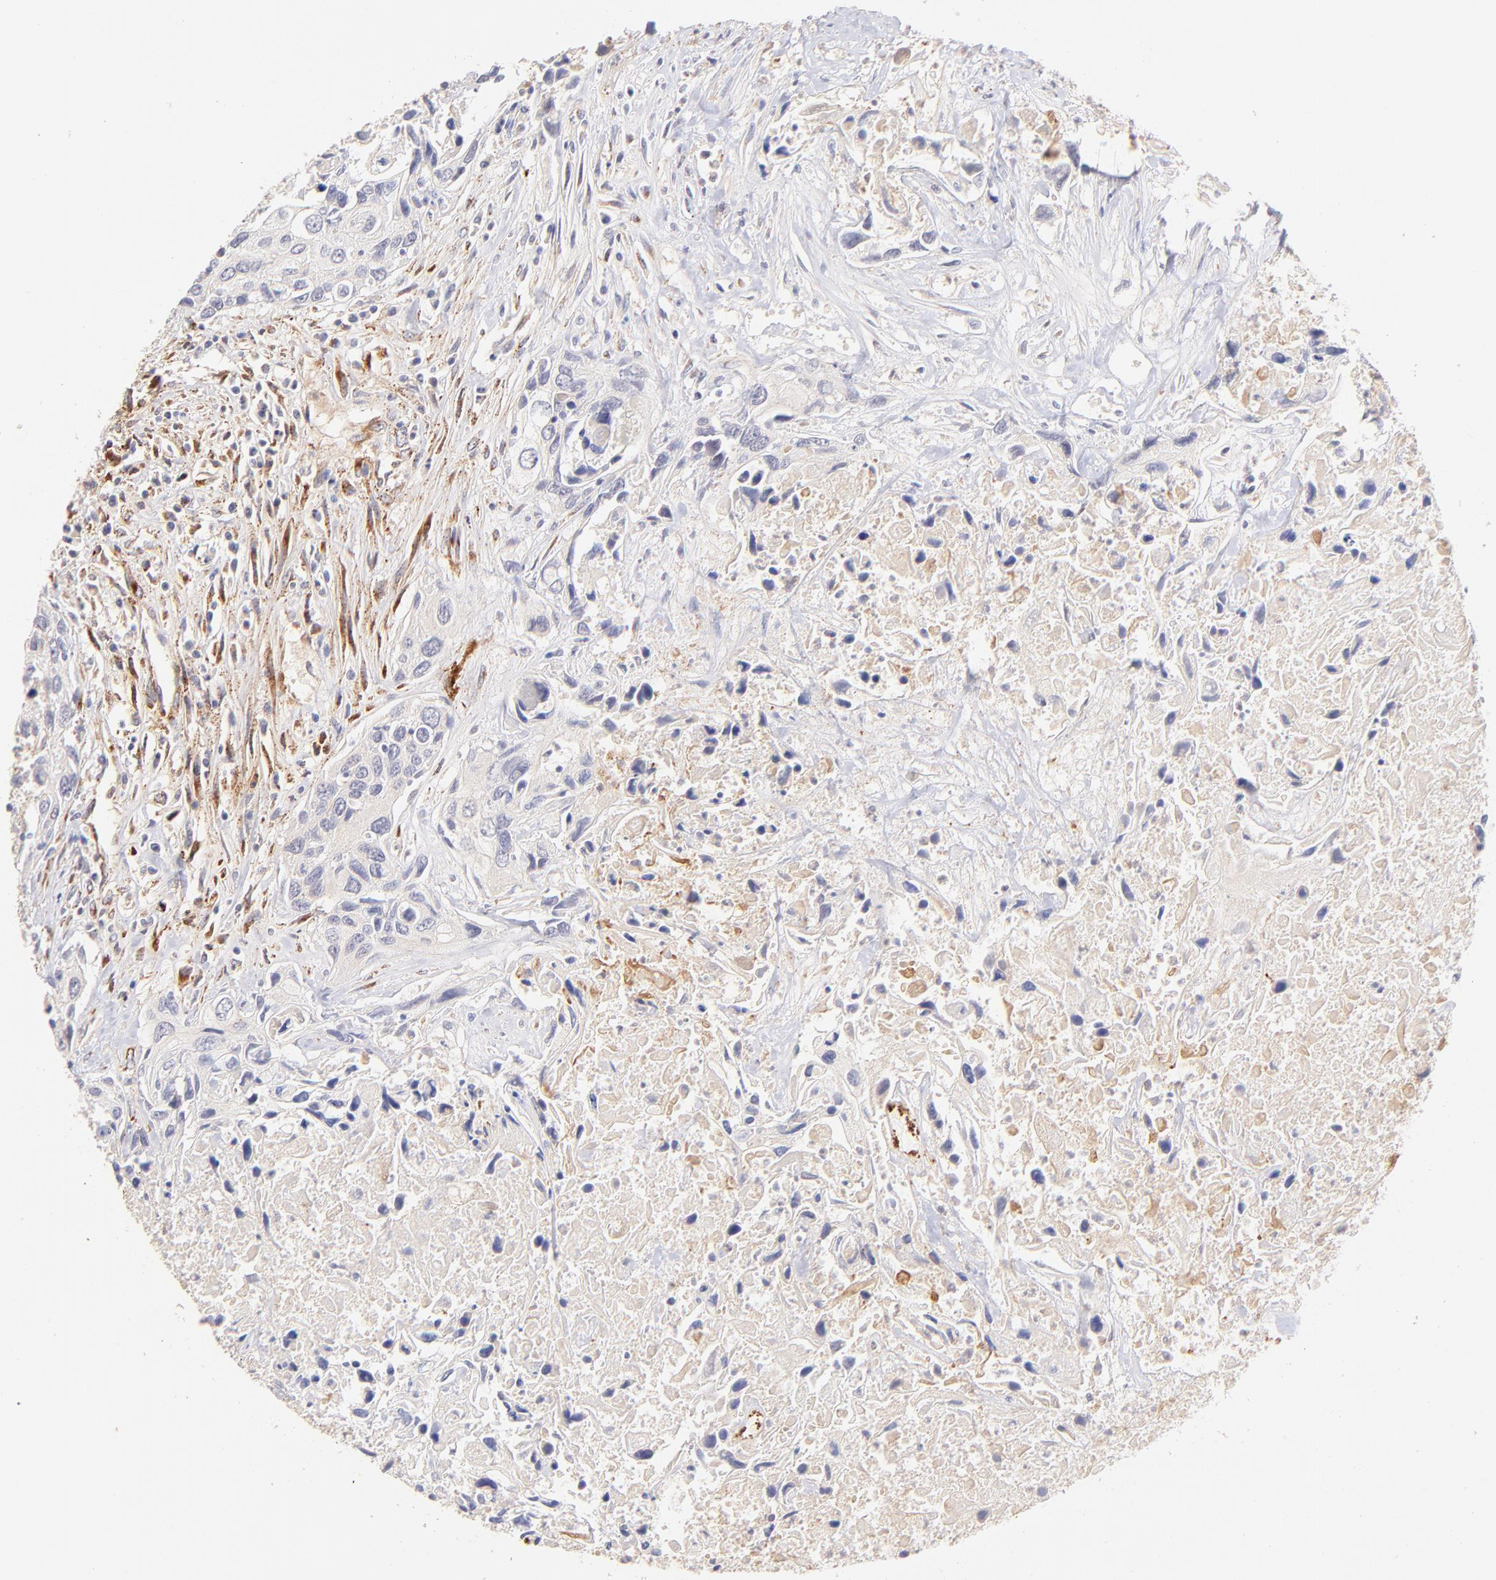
{"staining": {"intensity": "negative", "quantity": "none", "location": "none"}, "tissue": "urothelial cancer", "cell_type": "Tumor cells", "image_type": "cancer", "snomed": [{"axis": "morphology", "description": "Urothelial carcinoma, High grade"}, {"axis": "topography", "description": "Urinary bladder"}], "caption": "IHC photomicrograph of human urothelial cancer stained for a protein (brown), which reveals no positivity in tumor cells.", "gene": "SPARC", "patient": {"sex": "male", "age": 71}}